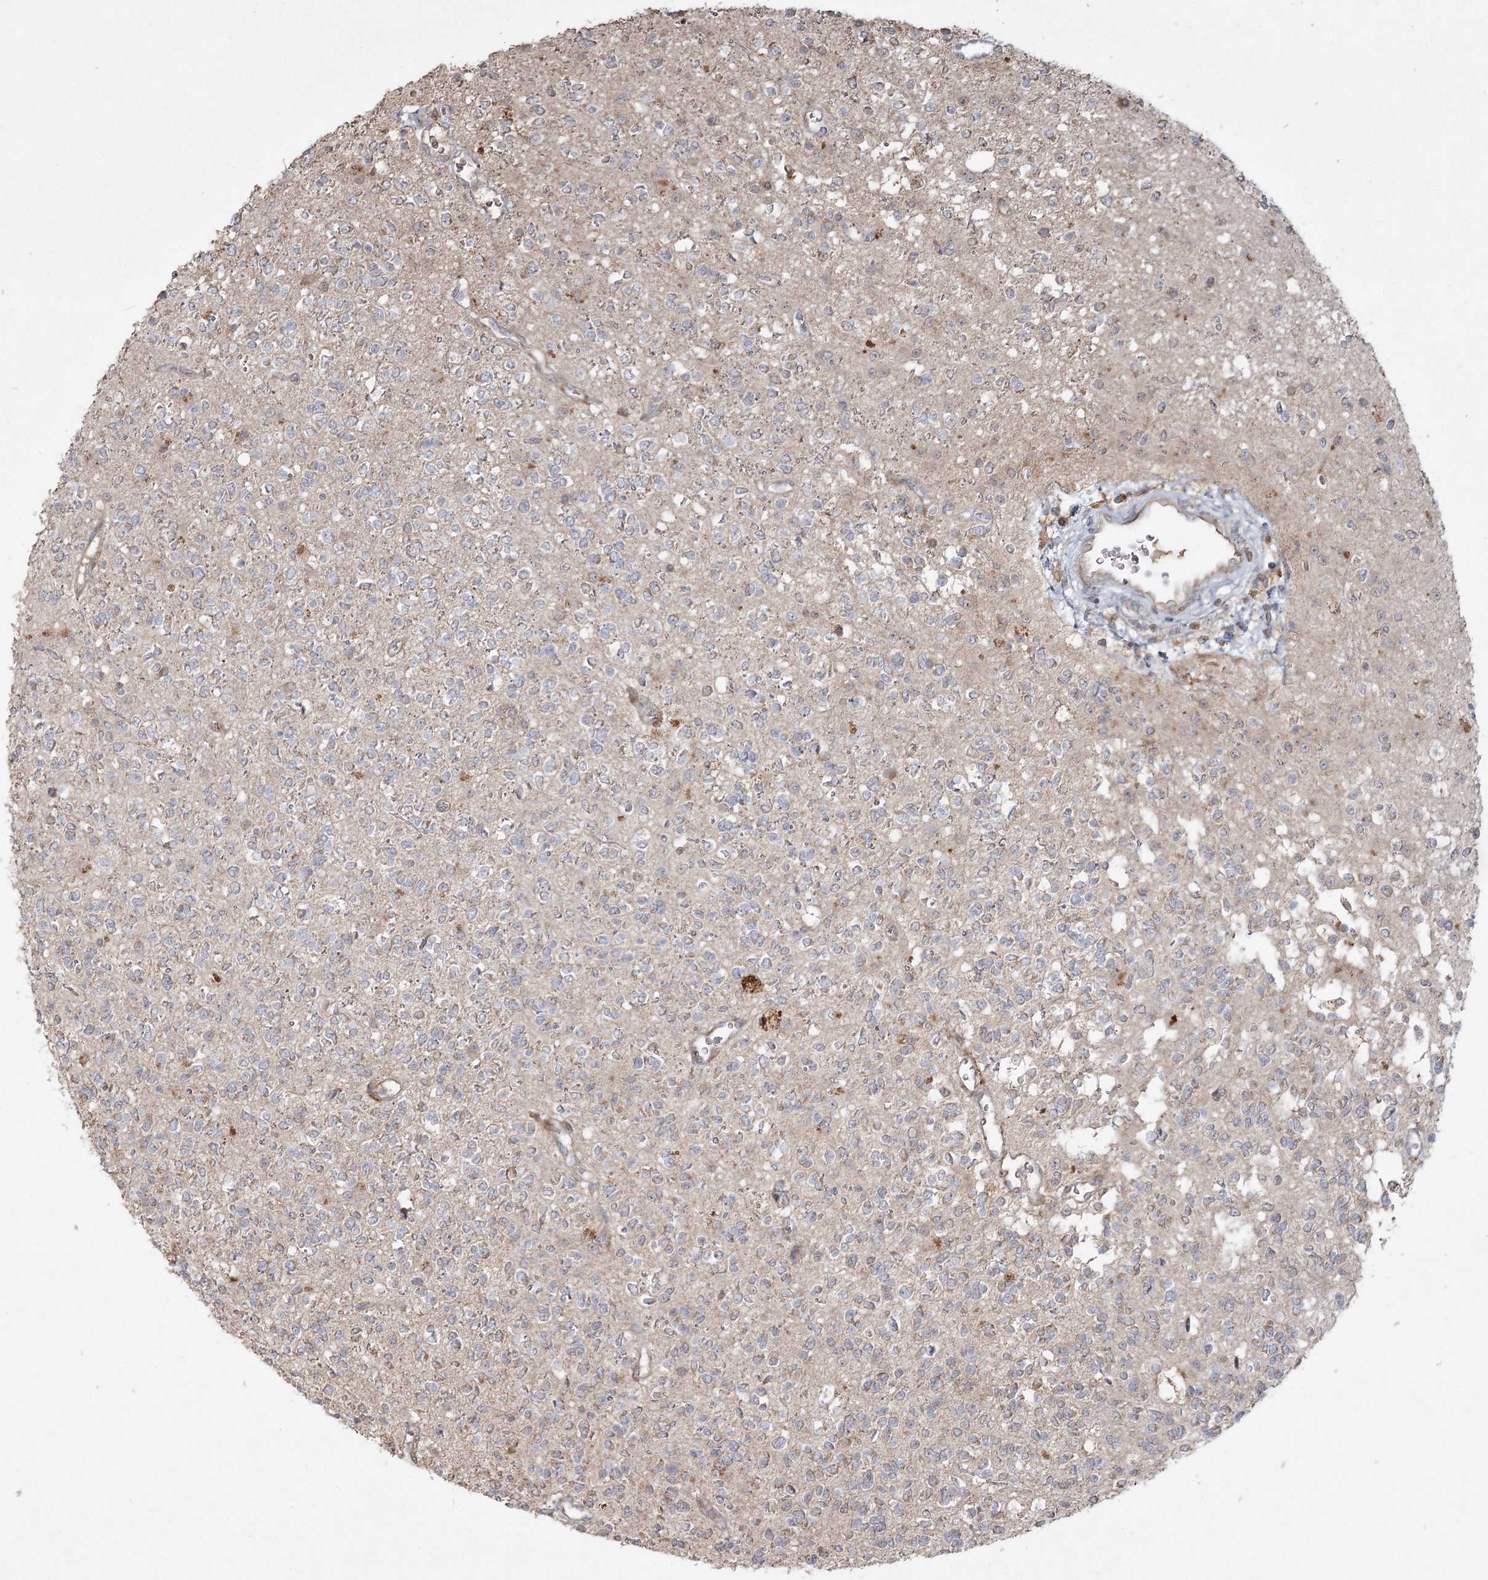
{"staining": {"intensity": "weak", "quantity": "<25%", "location": "cytoplasmic/membranous"}, "tissue": "glioma", "cell_type": "Tumor cells", "image_type": "cancer", "snomed": [{"axis": "morphology", "description": "Glioma, malignant, High grade"}, {"axis": "topography", "description": "Brain"}], "caption": "Tumor cells are negative for brown protein staining in glioma.", "gene": "KBTBD4", "patient": {"sex": "male", "age": 34}}